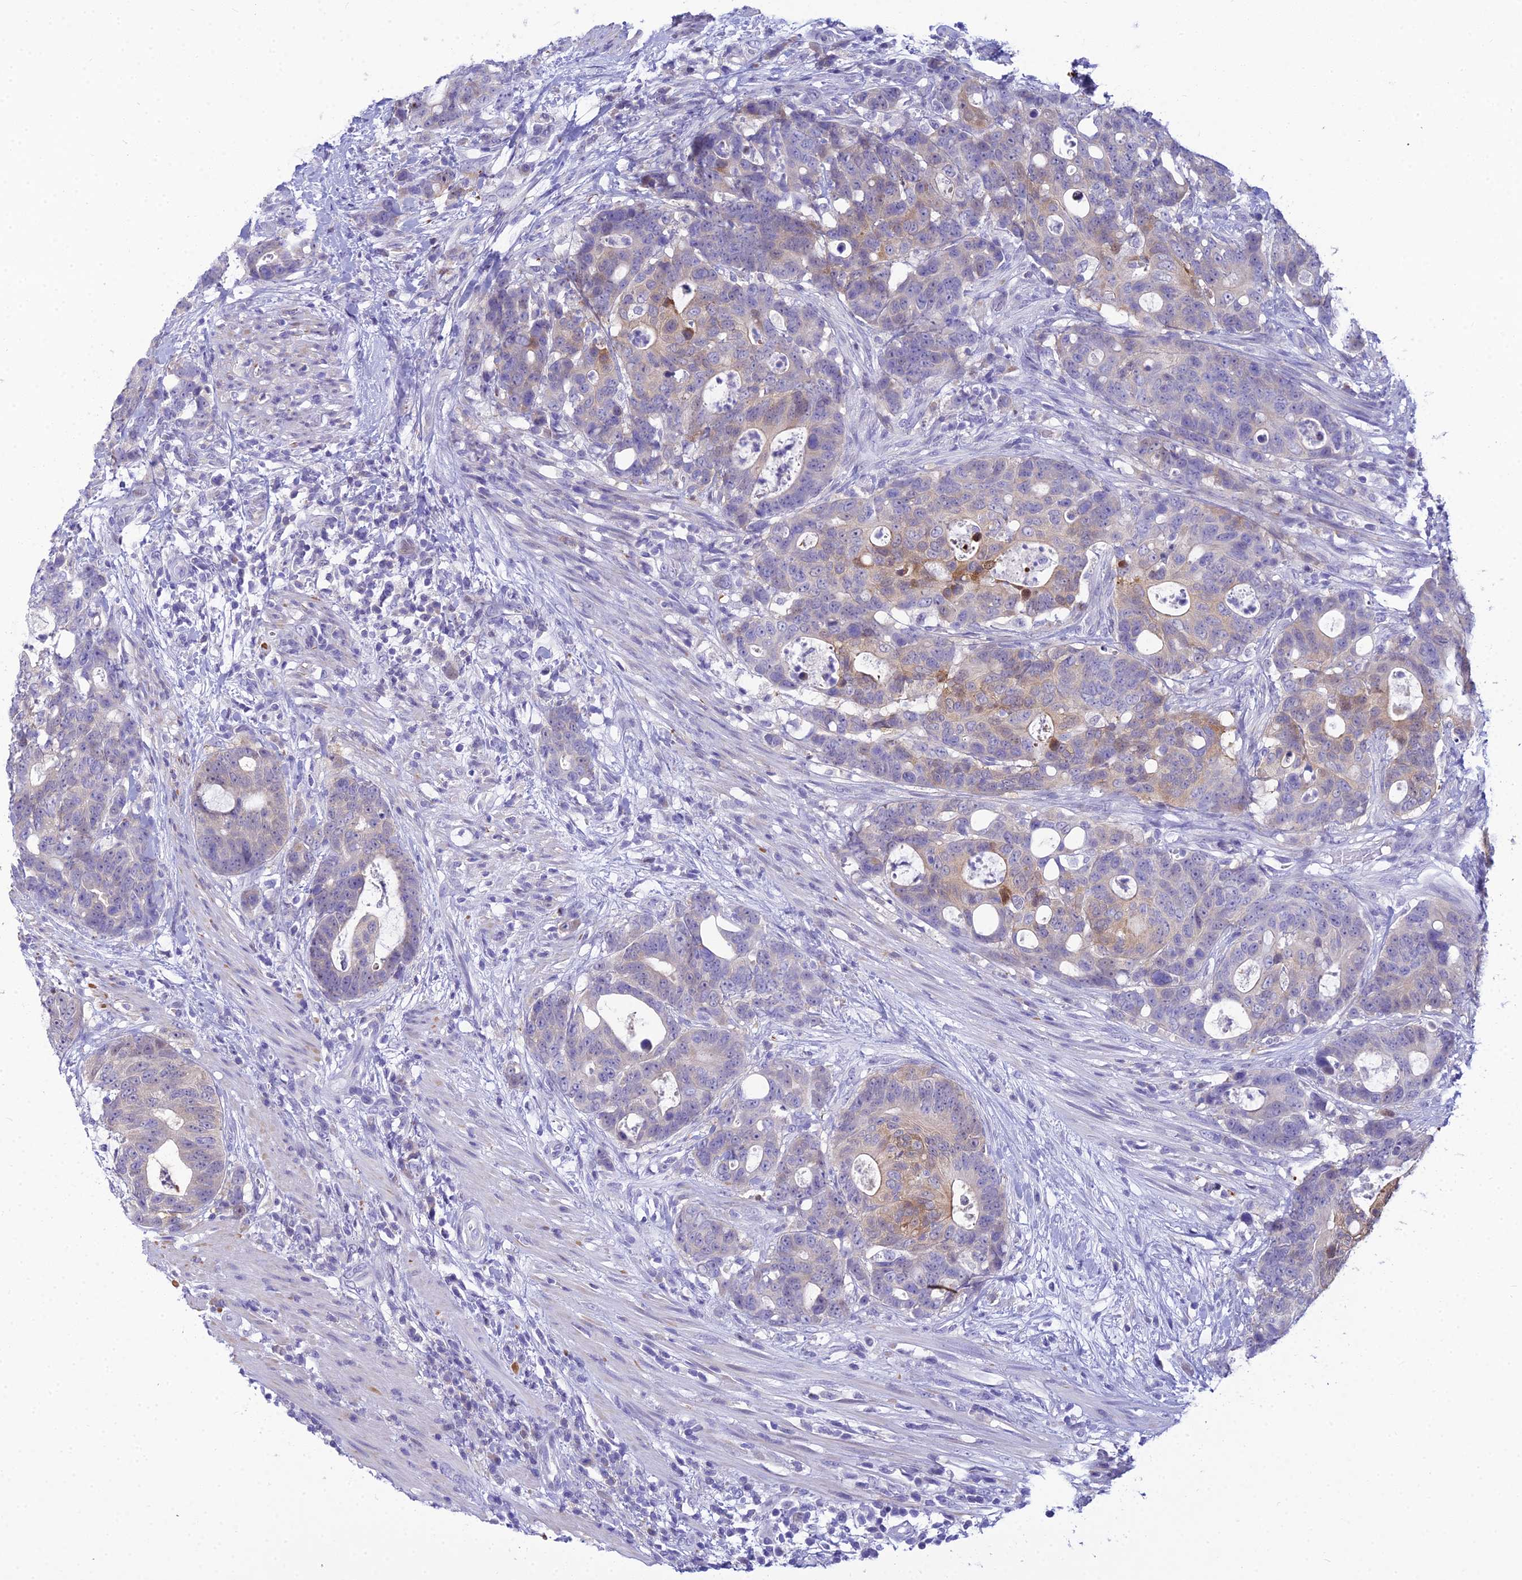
{"staining": {"intensity": "weak", "quantity": "<25%", "location": "cytoplasmic/membranous"}, "tissue": "colorectal cancer", "cell_type": "Tumor cells", "image_type": "cancer", "snomed": [{"axis": "morphology", "description": "Adenocarcinoma, NOS"}, {"axis": "topography", "description": "Colon"}], "caption": "A high-resolution image shows IHC staining of adenocarcinoma (colorectal), which shows no significant expression in tumor cells.", "gene": "ZMIZ1", "patient": {"sex": "female", "age": 82}}